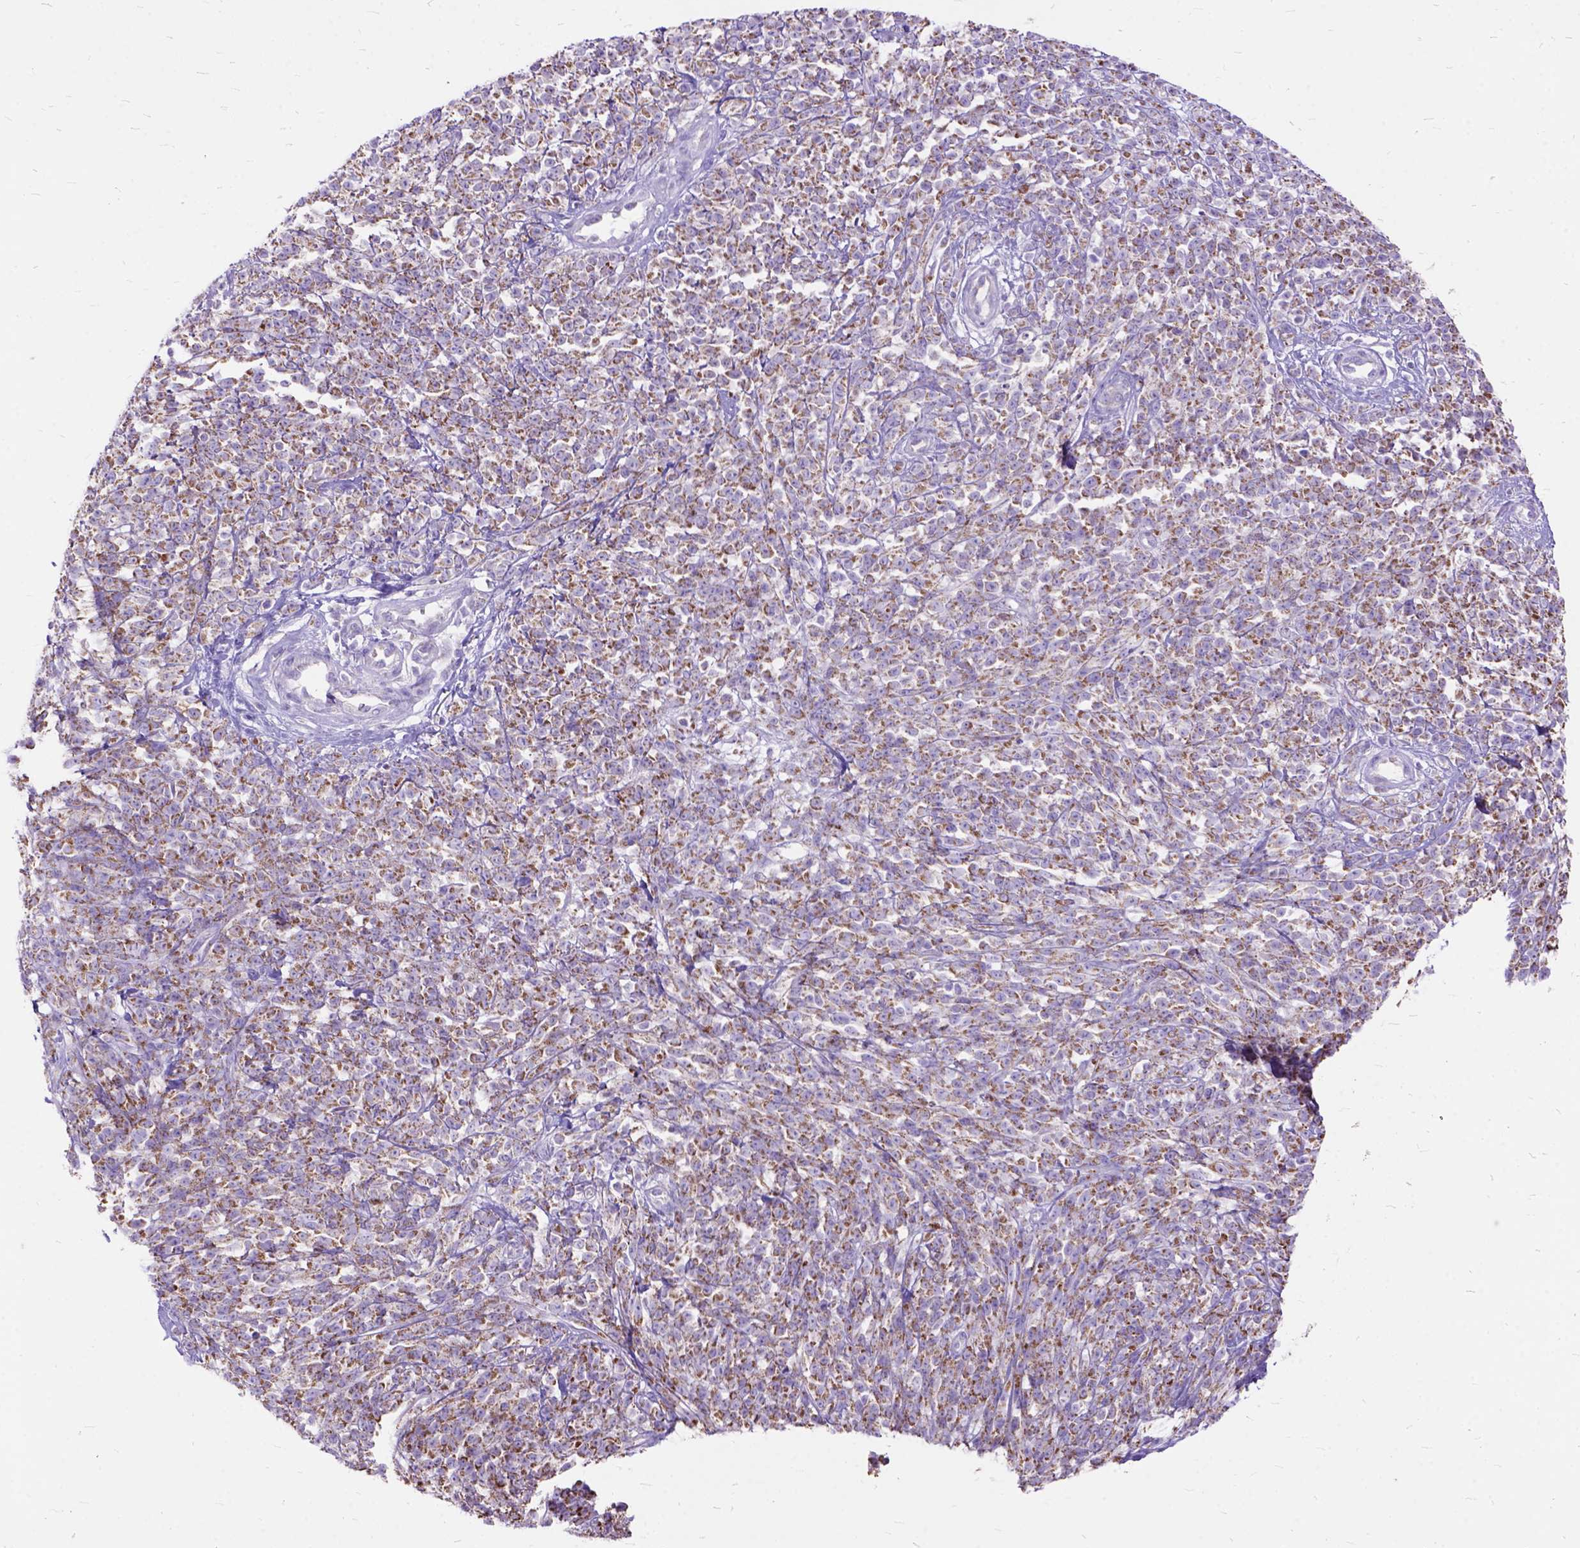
{"staining": {"intensity": "moderate", "quantity": ">75%", "location": "cytoplasmic/membranous"}, "tissue": "melanoma", "cell_type": "Tumor cells", "image_type": "cancer", "snomed": [{"axis": "morphology", "description": "Malignant melanoma, NOS"}, {"axis": "topography", "description": "Skin"}, {"axis": "topography", "description": "Skin of trunk"}], "caption": "Immunohistochemistry (DAB (3,3'-diaminobenzidine)) staining of melanoma shows moderate cytoplasmic/membranous protein positivity in approximately >75% of tumor cells.", "gene": "CTAG2", "patient": {"sex": "male", "age": 74}}